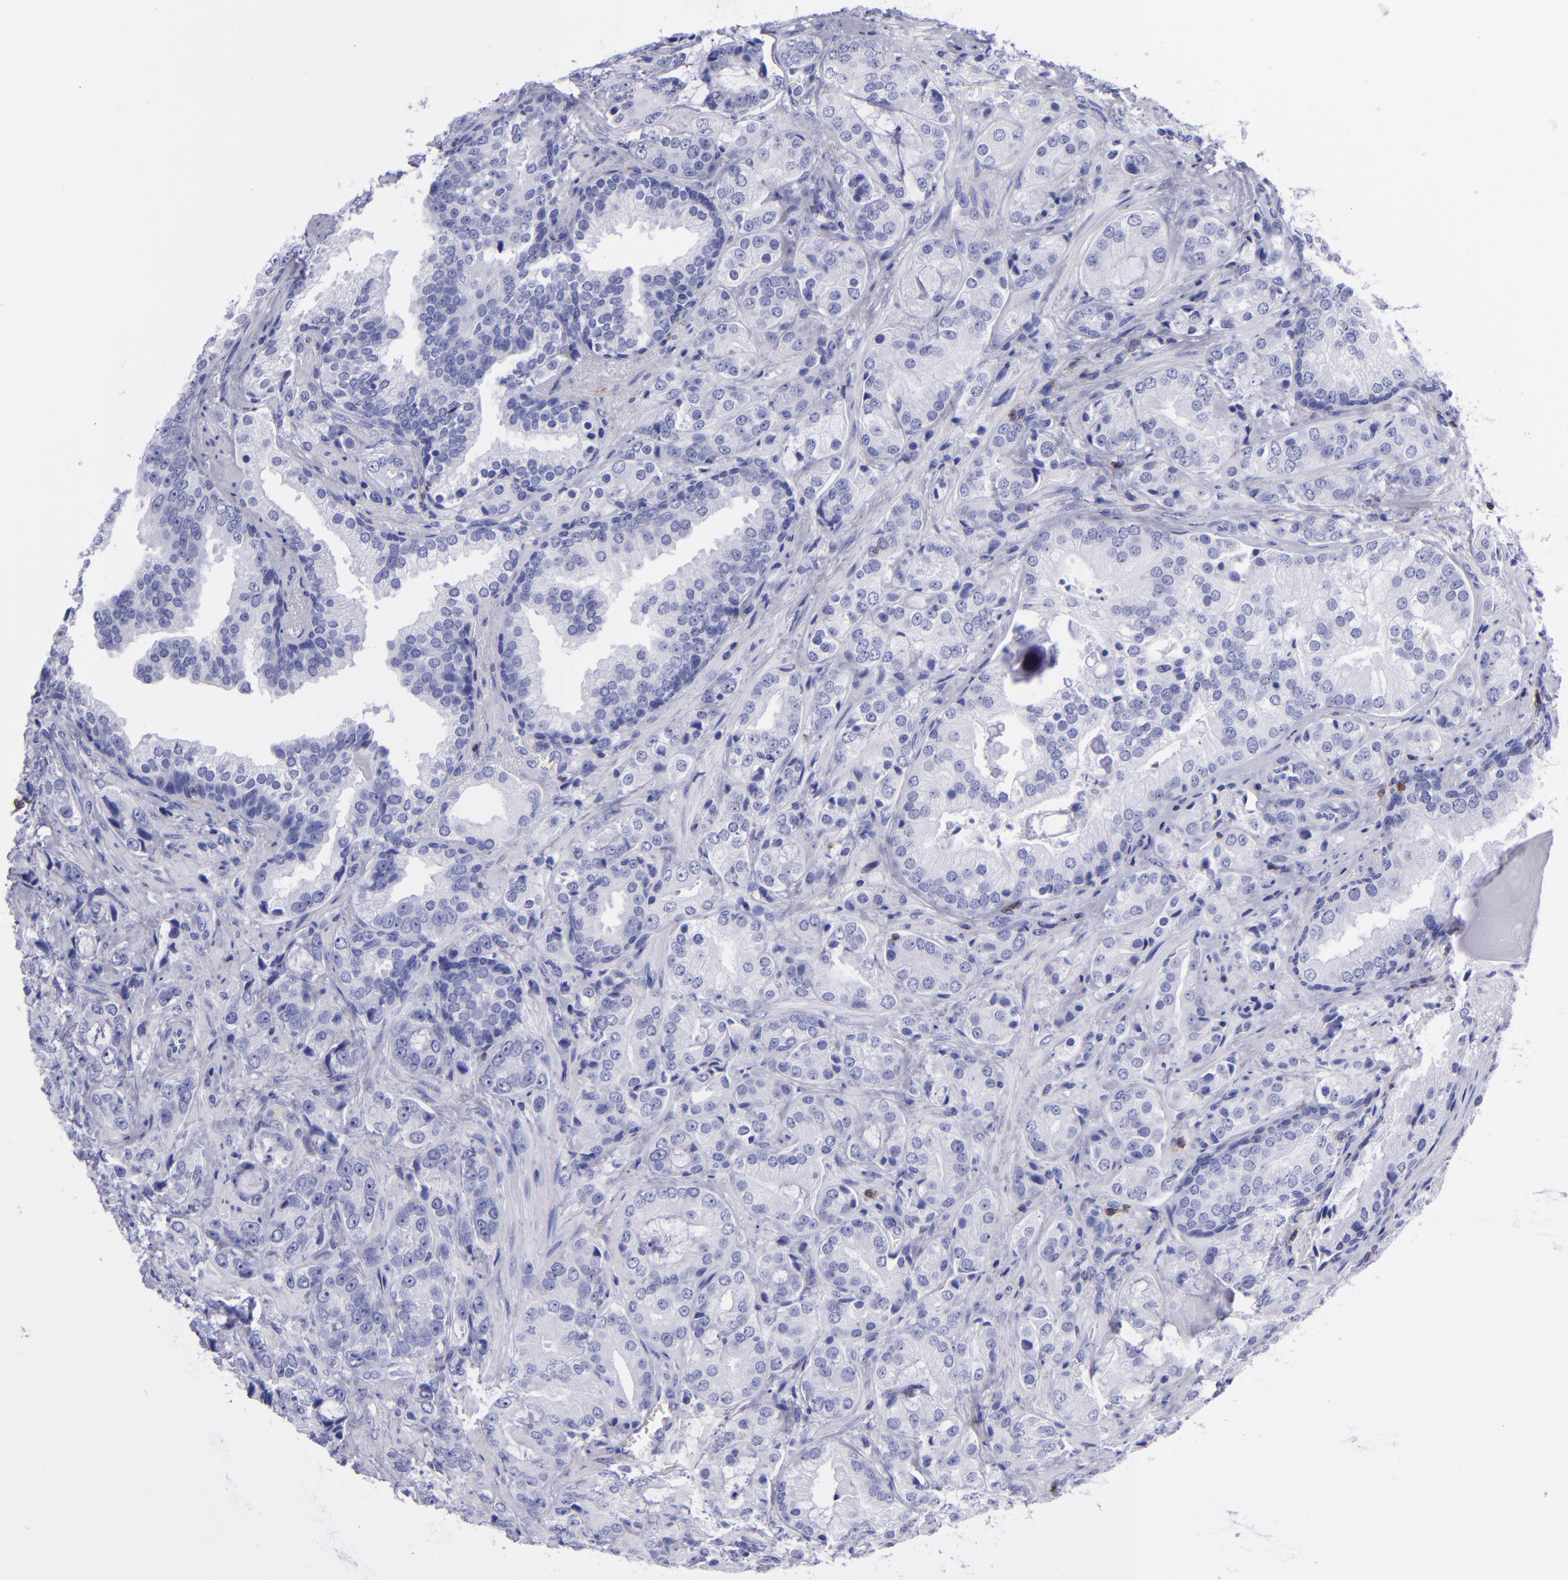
{"staining": {"intensity": "negative", "quantity": "none", "location": "none"}, "tissue": "prostate cancer", "cell_type": "Tumor cells", "image_type": "cancer", "snomed": [{"axis": "morphology", "description": "Adenocarcinoma, Medium grade"}, {"axis": "topography", "description": "Prostate"}], "caption": "An IHC photomicrograph of medium-grade adenocarcinoma (prostate) is shown. There is no staining in tumor cells of medium-grade adenocarcinoma (prostate). Brightfield microscopy of IHC stained with DAB (3,3'-diaminobenzidine) (brown) and hematoxylin (blue), captured at high magnification.", "gene": "CD6", "patient": {"sex": "male", "age": 70}}